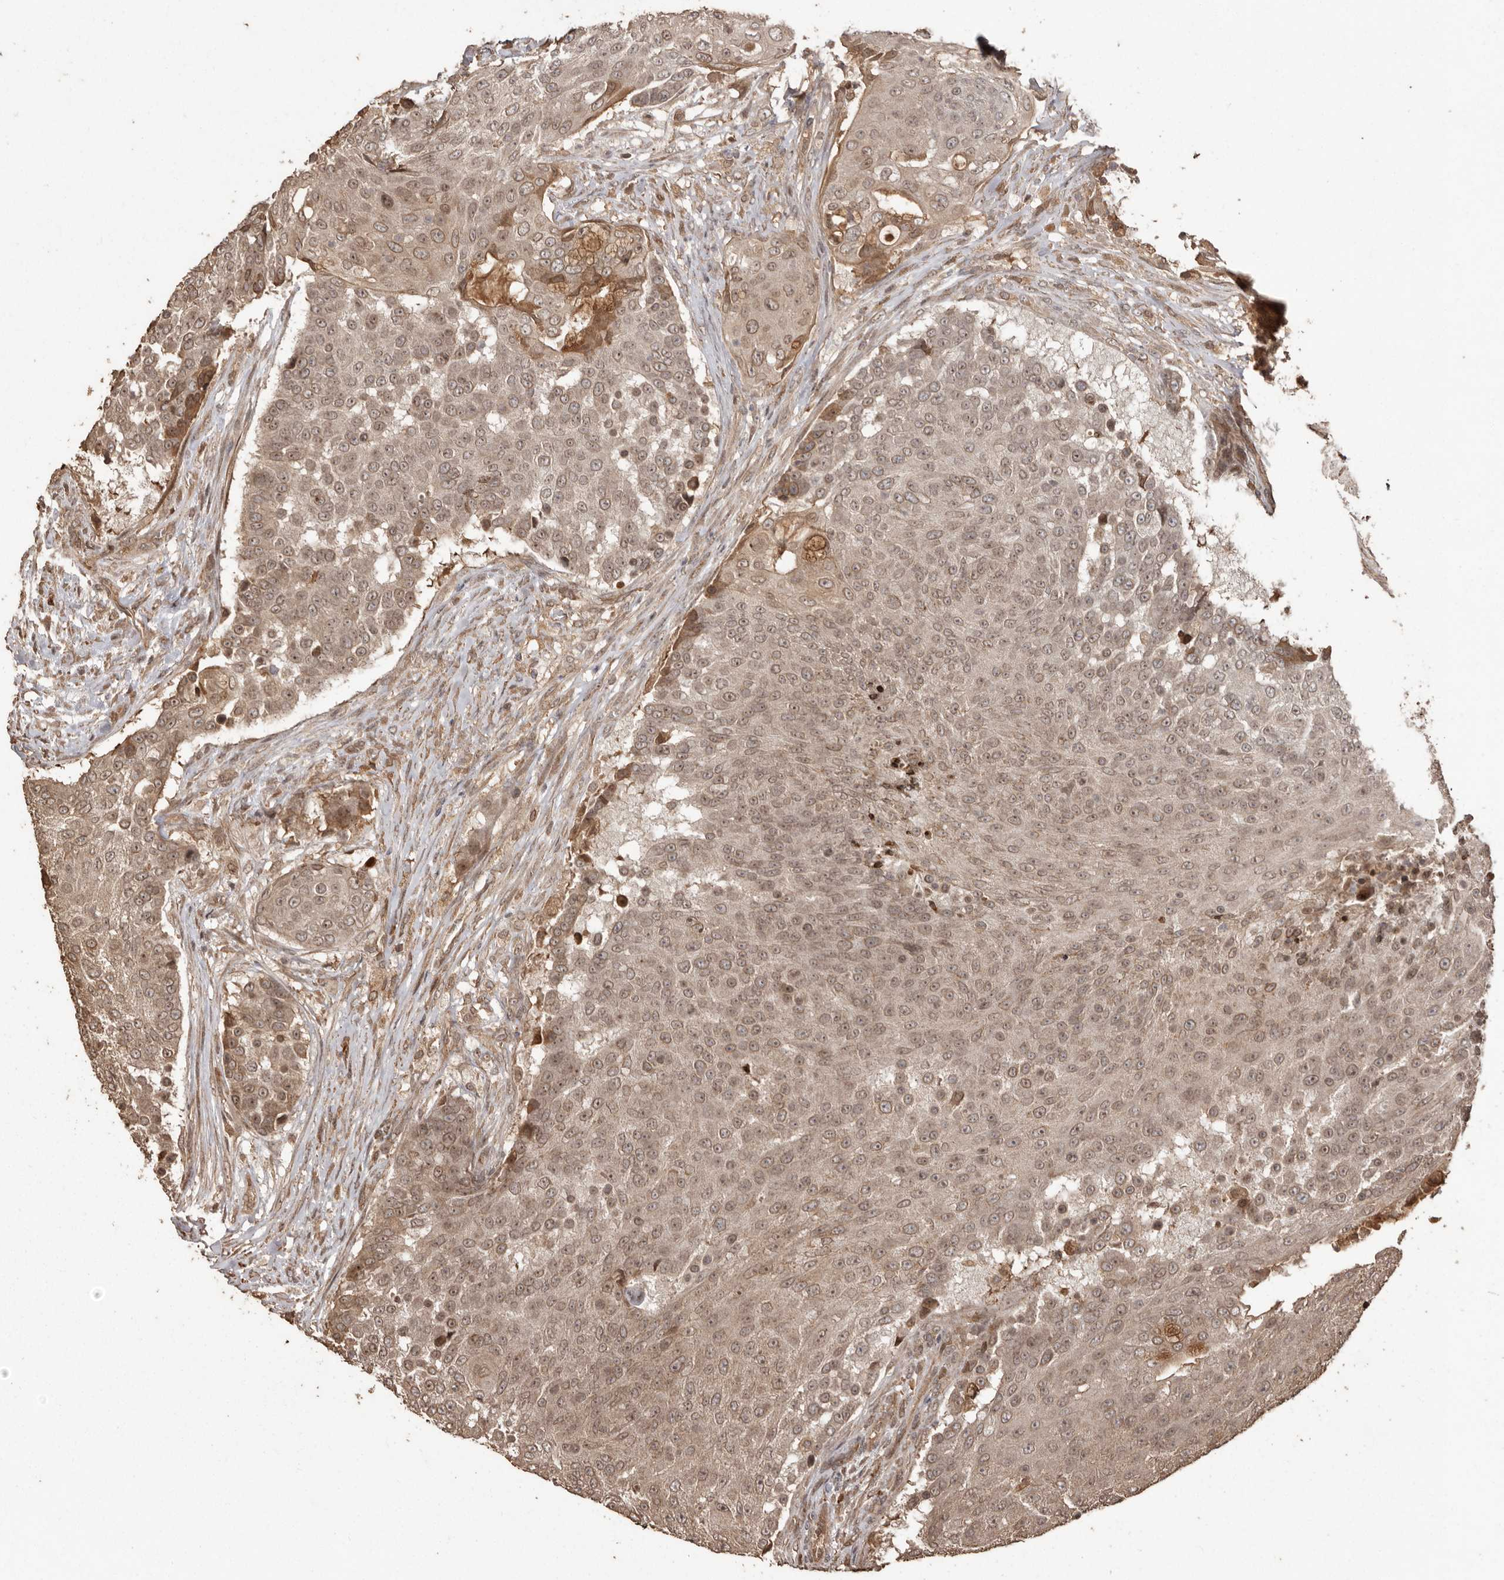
{"staining": {"intensity": "weak", "quantity": ">75%", "location": "cytoplasmic/membranous,nuclear"}, "tissue": "urothelial cancer", "cell_type": "Tumor cells", "image_type": "cancer", "snomed": [{"axis": "morphology", "description": "Urothelial carcinoma, High grade"}, {"axis": "topography", "description": "Urinary bladder"}], "caption": "A brown stain labels weak cytoplasmic/membranous and nuclear positivity of a protein in high-grade urothelial carcinoma tumor cells.", "gene": "NUP43", "patient": {"sex": "female", "age": 63}}